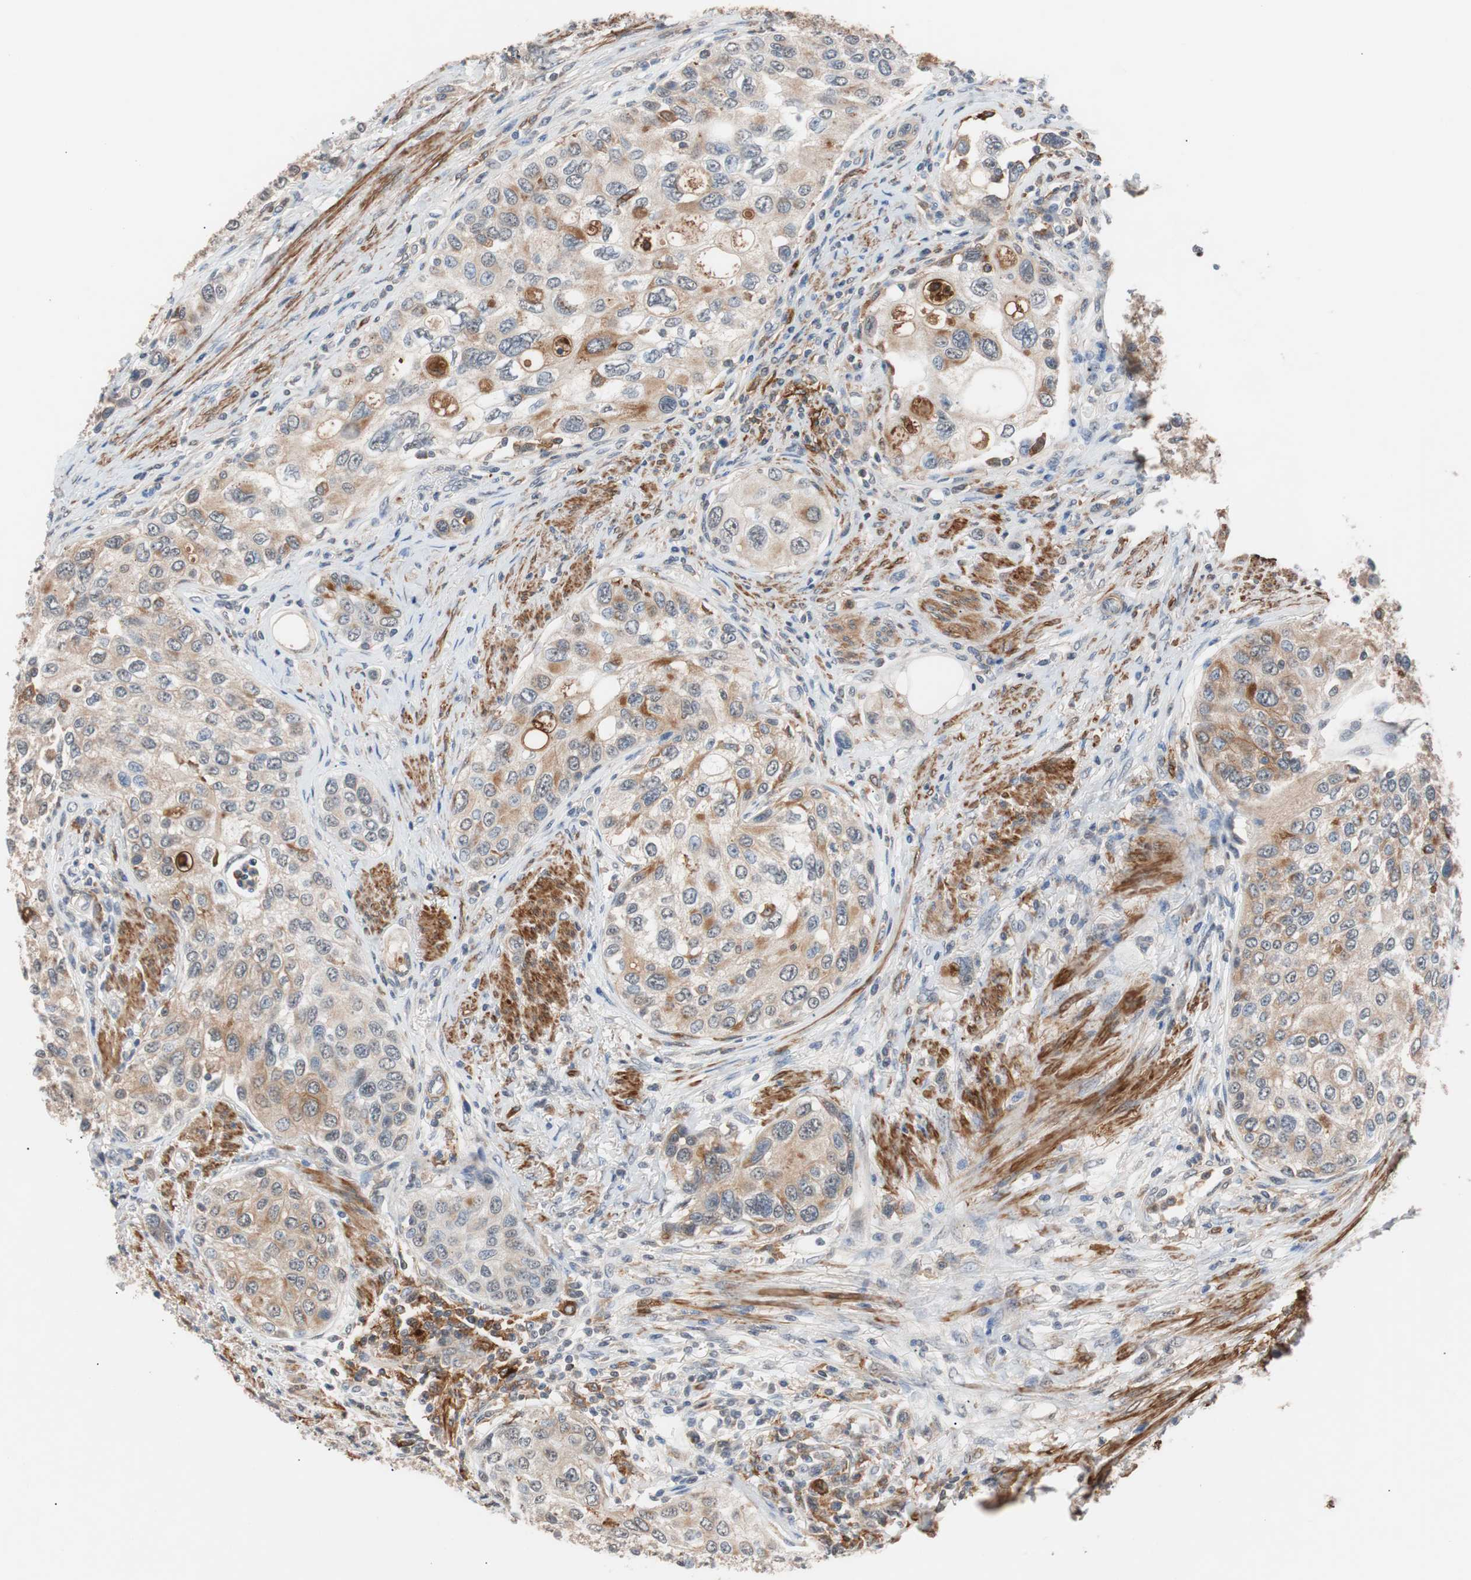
{"staining": {"intensity": "weak", "quantity": "25%-75%", "location": "cytoplasmic/membranous"}, "tissue": "urothelial cancer", "cell_type": "Tumor cells", "image_type": "cancer", "snomed": [{"axis": "morphology", "description": "Urothelial carcinoma, High grade"}, {"axis": "topography", "description": "Urinary bladder"}], "caption": "Approximately 25%-75% of tumor cells in urothelial carcinoma (high-grade) show weak cytoplasmic/membranous protein staining as visualized by brown immunohistochemical staining.", "gene": "LITAF", "patient": {"sex": "female", "age": 56}}